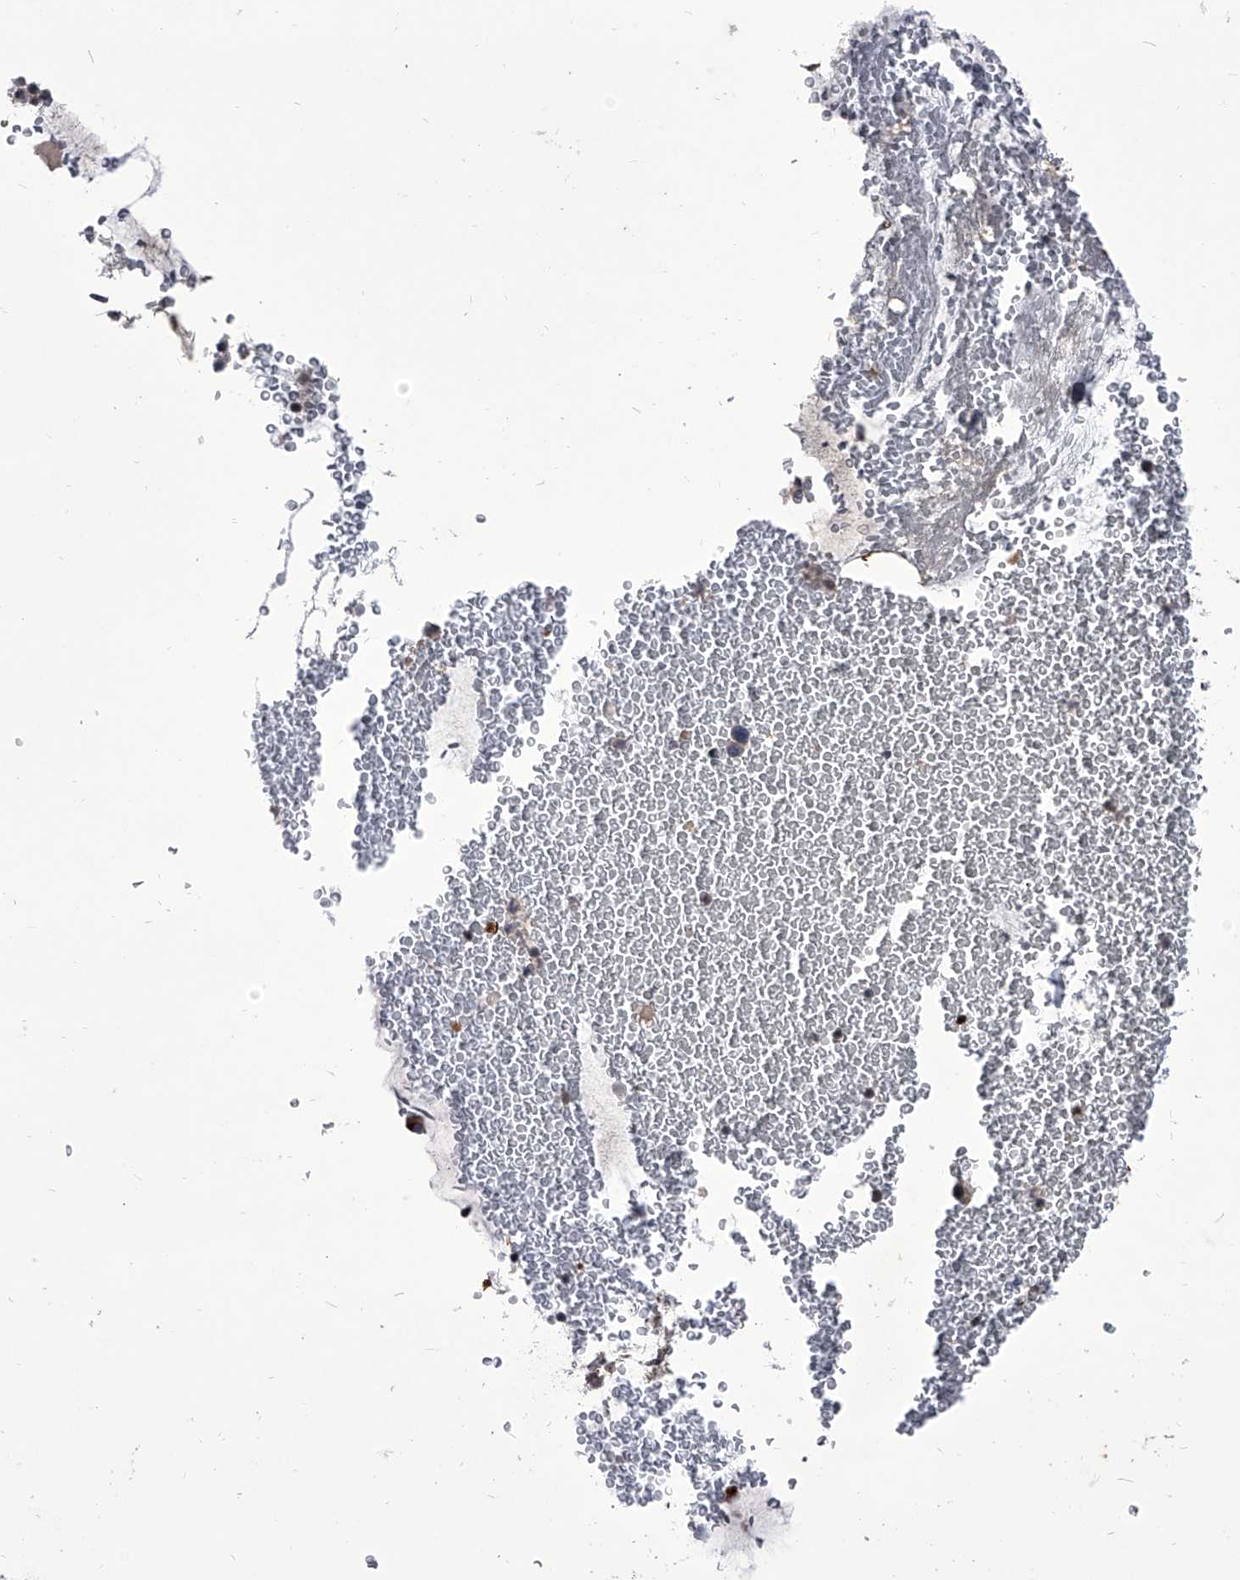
{"staining": {"intensity": "strong", "quantity": ">75%", "location": "cytoplasmic/membranous,nuclear"}, "tissue": "bronchus", "cell_type": "Respiratory epithelial cells", "image_type": "normal", "snomed": [{"axis": "morphology", "description": "Normal tissue, NOS"}, {"axis": "morphology", "description": "Squamous cell carcinoma, NOS"}, {"axis": "topography", "description": "Lymph node"}, {"axis": "topography", "description": "Bronchus"}, {"axis": "topography", "description": "Lung"}], "caption": "A micrograph of bronchus stained for a protein reveals strong cytoplasmic/membranous,nuclear brown staining in respiratory epithelial cells.", "gene": "CMTR1", "patient": {"sex": "male", "age": 66}}